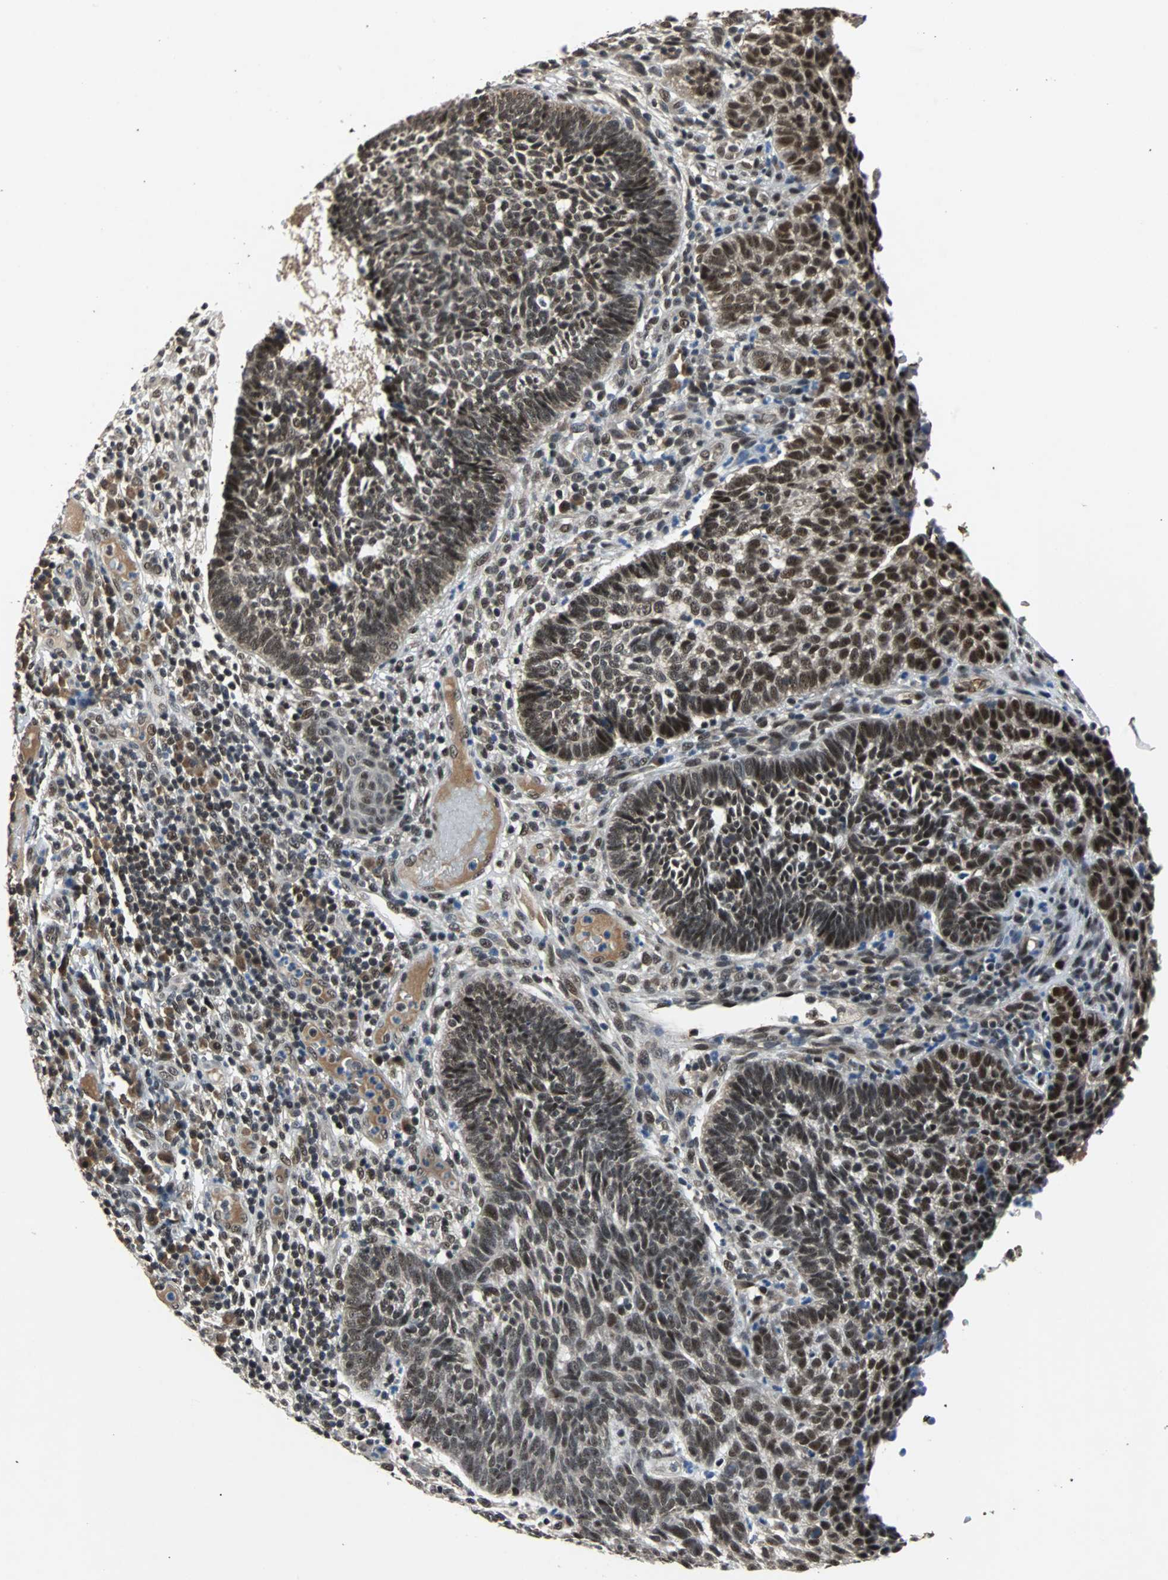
{"staining": {"intensity": "moderate", "quantity": ">75%", "location": "nuclear"}, "tissue": "skin cancer", "cell_type": "Tumor cells", "image_type": "cancer", "snomed": [{"axis": "morphology", "description": "Normal tissue, NOS"}, {"axis": "morphology", "description": "Basal cell carcinoma"}, {"axis": "topography", "description": "Skin"}], "caption": "Immunohistochemistry (IHC) (DAB) staining of basal cell carcinoma (skin) displays moderate nuclear protein expression in about >75% of tumor cells. (brown staining indicates protein expression, while blue staining denotes nuclei).", "gene": "USP28", "patient": {"sex": "male", "age": 87}}